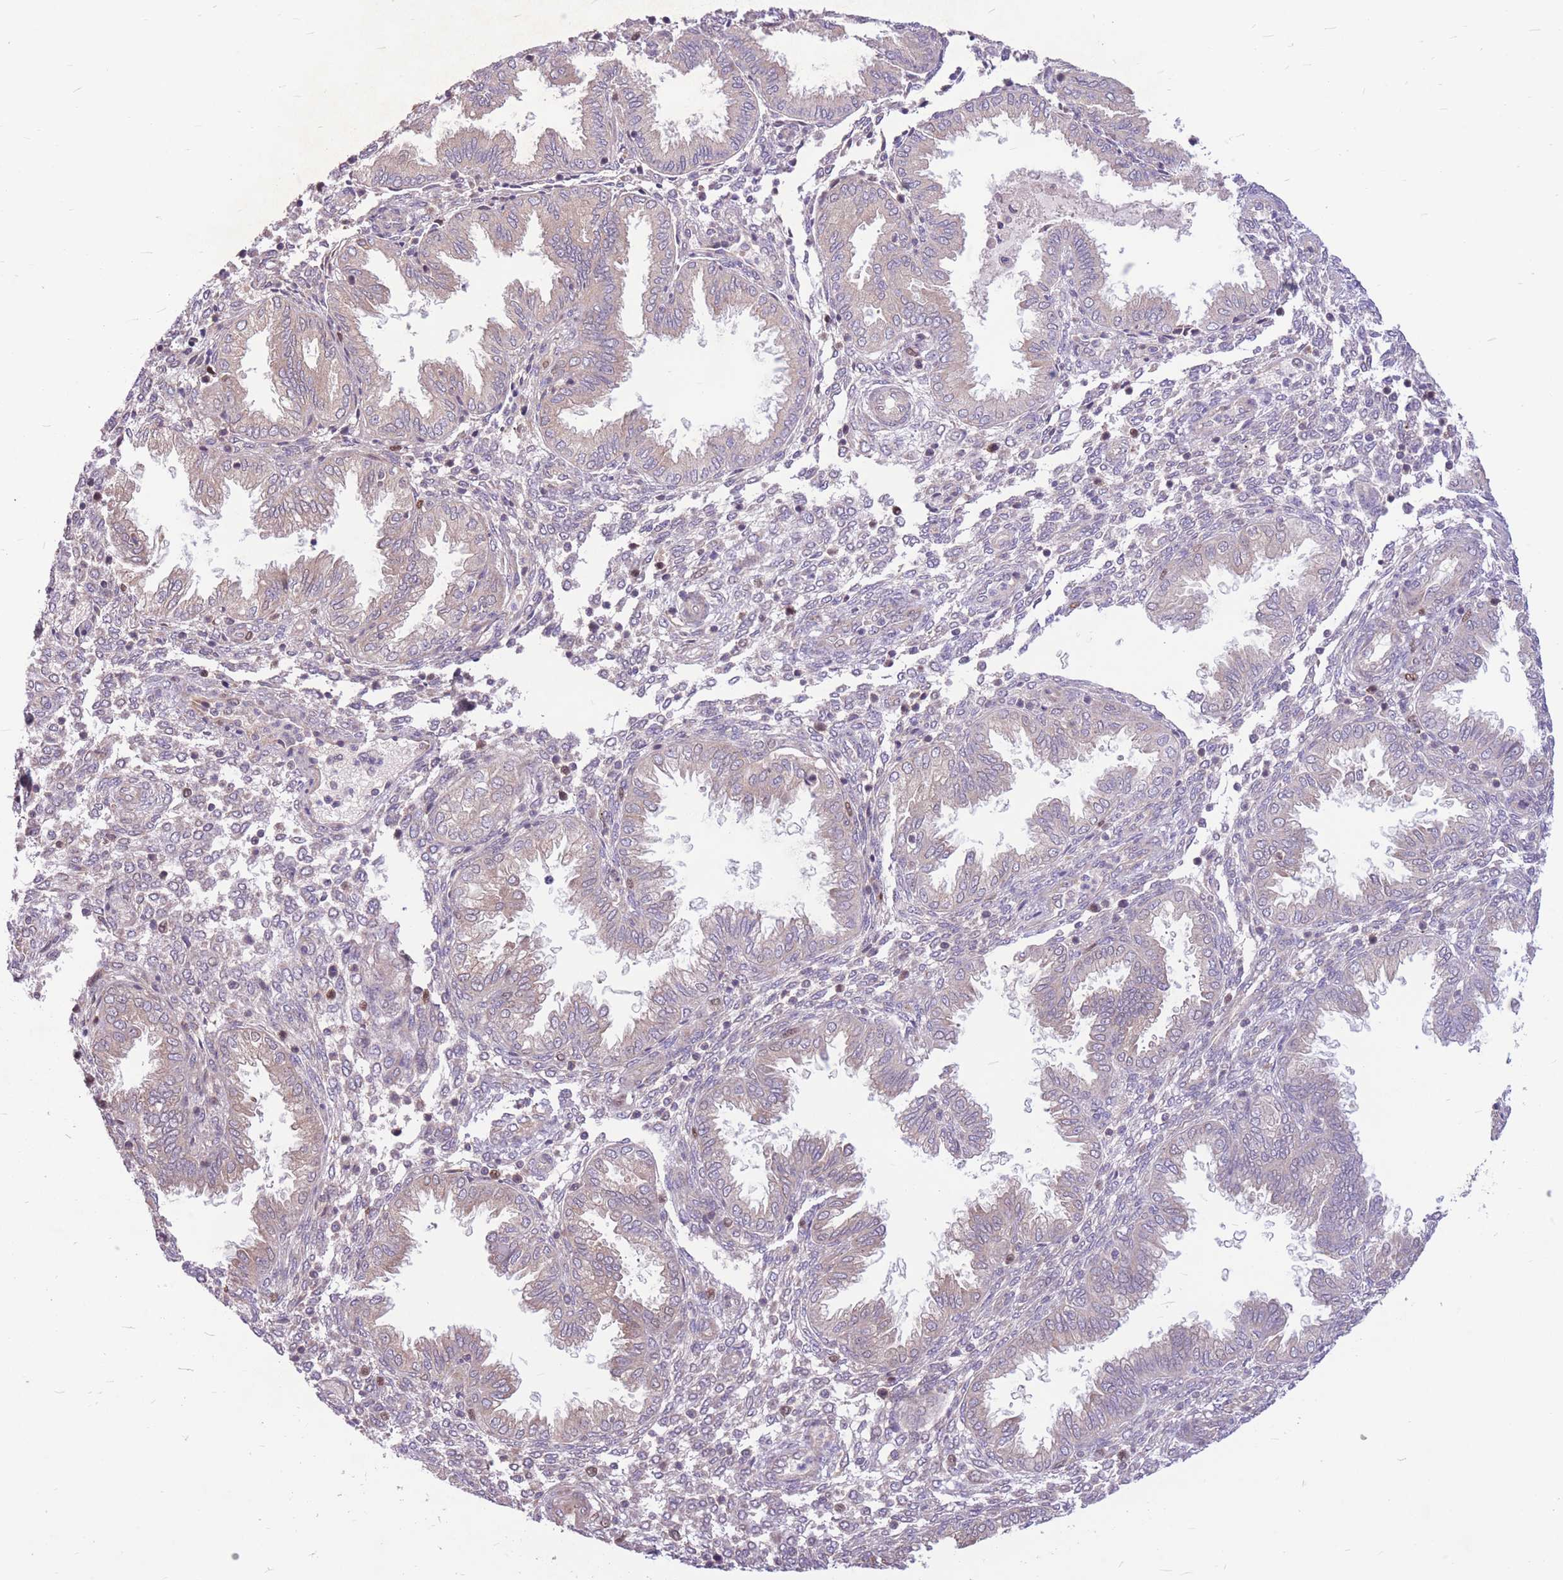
{"staining": {"intensity": "negative", "quantity": "none", "location": "none"}, "tissue": "endometrium", "cell_type": "Cells in endometrial stroma", "image_type": "normal", "snomed": [{"axis": "morphology", "description": "Normal tissue, NOS"}, {"axis": "topography", "description": "Endometrium"}], "caption": "IHC histopathology image of unremarkable endometrium stained for a protein (brown), which exhibits no positivity in cells in endometrial stroma.", "gene": "GMNN", "patient": {"sex": "female", "age": 33}}